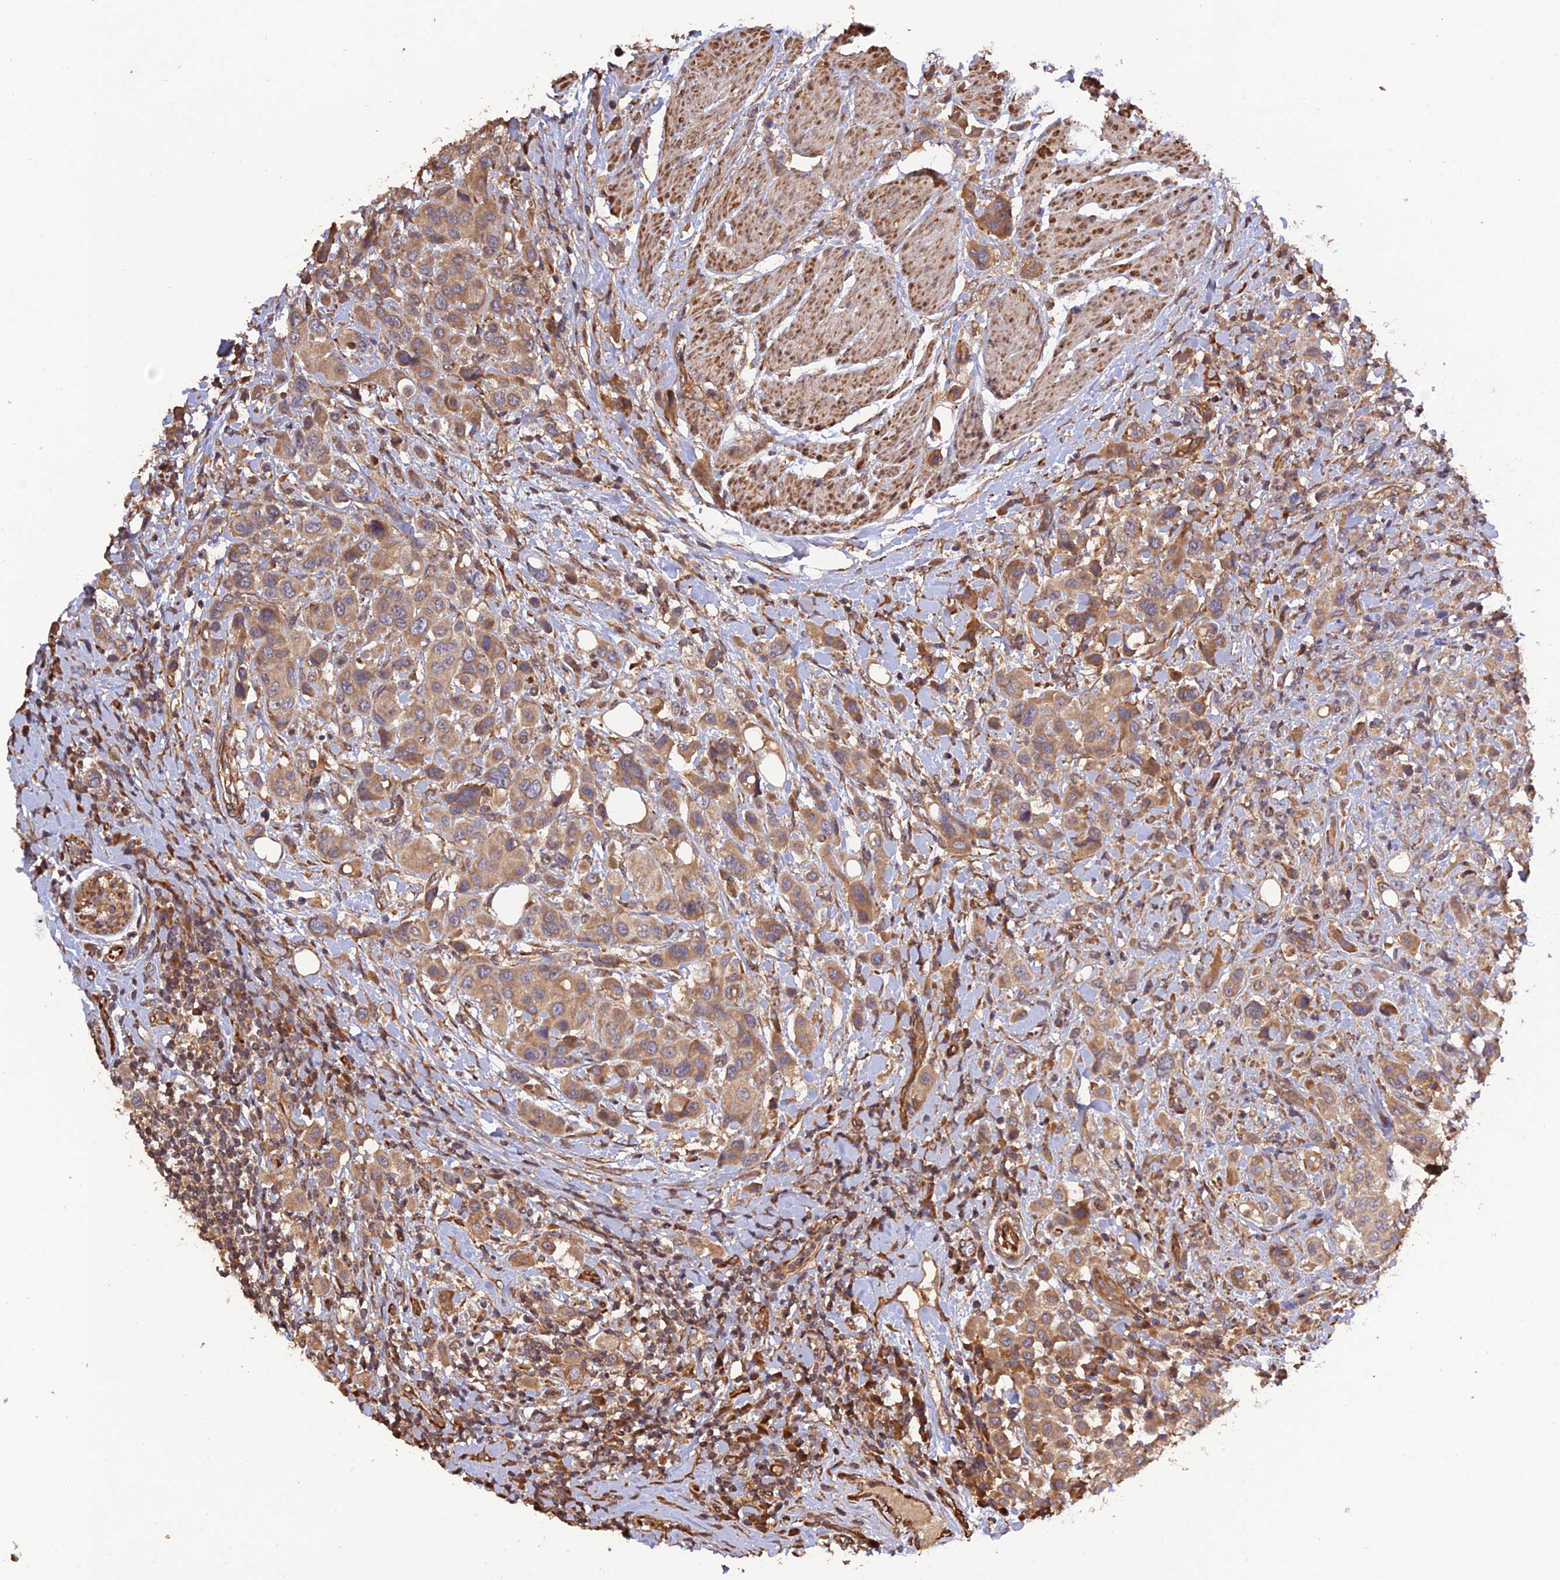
{"staining": {"intensity": "moderate", "quantity": ">75%", "location": "cytoplasmic/membranous"}, "tissue": "urothelial cancer", "cell_type": "Tumor cells", "image_type": "cancer", "snomed": [{"axis": "morphology", "description": "Urothelial carcinoma, High grade"}, {"axis": "topography", "description": "Urinary bladder"}], "caption": "DAB immunohistochemical staining of urothelial carcinoma (high-grade) demonstrates moderate cytoplasmic/membranous protein expression in about >75% of tumor cells. The staining is performed using DAB (3,3'-diaminobenzidine) brown chromogen to label protein expression. The nuclei are counter-stained blue using hematoxylin.", "gene": "CREBL2", "patient": {"sex": "male", "age": 50}}